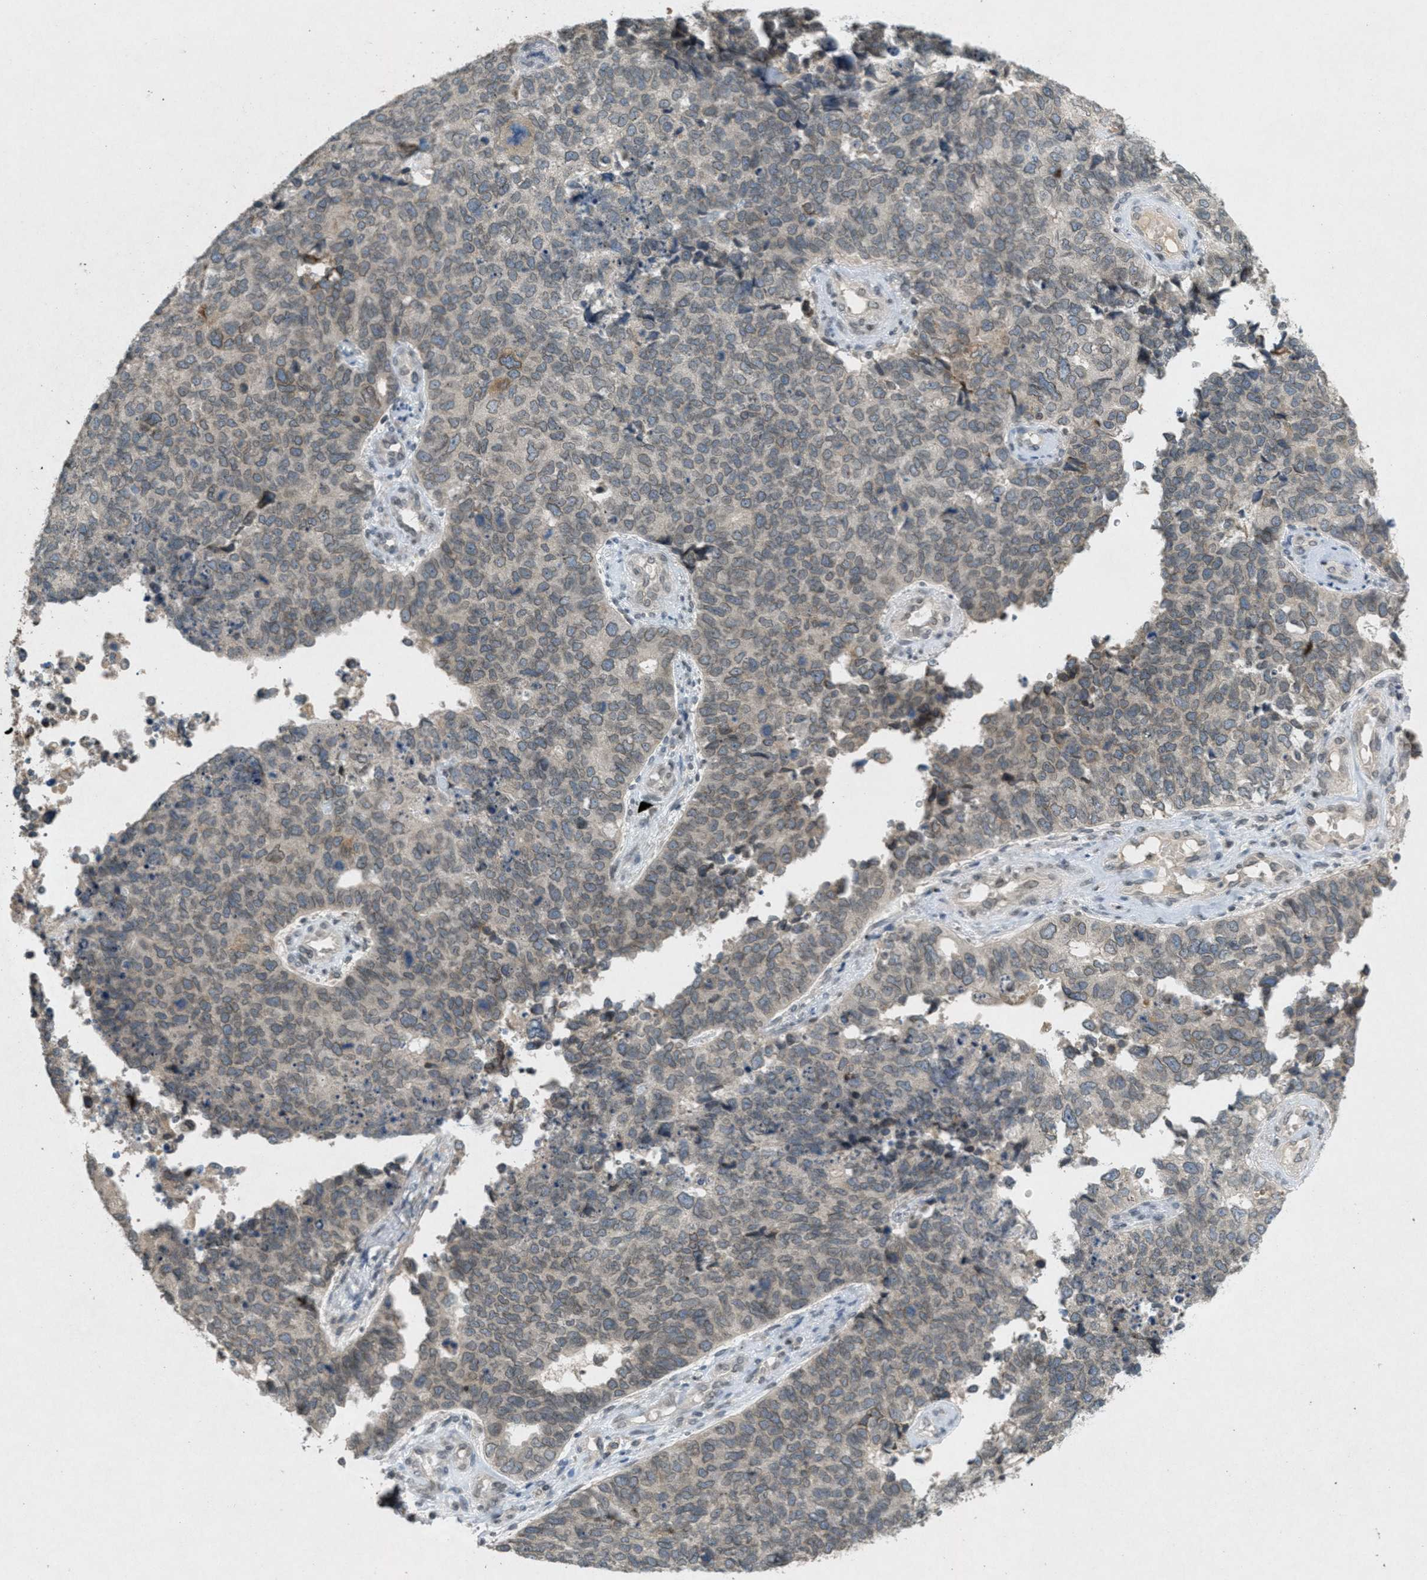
{"staining": {"intensity": "weak", "quantity": "25%-75%", "location": "cytoplasmic/membranous,nuclear"}, "tissue": "cervical cancer", "cell_type": "Tumor cells", "image_type": "cancer", "snomed": [{"axis": "morphology", "description": "Squamous cell carcinoma, NOS"}, {"axis": "topography", "description": "Cervix"}], "caption": "This histopathology image displays immunohistochemistry (IHC) staining of cervical cancer (squamous cell carcinoma), with low weak cytoplasmic/membranous and nuclear staining in about 25%-75% of tumor cells.", "gene": "ABHD6", "patient": {"sex": "female", "age": 63}}